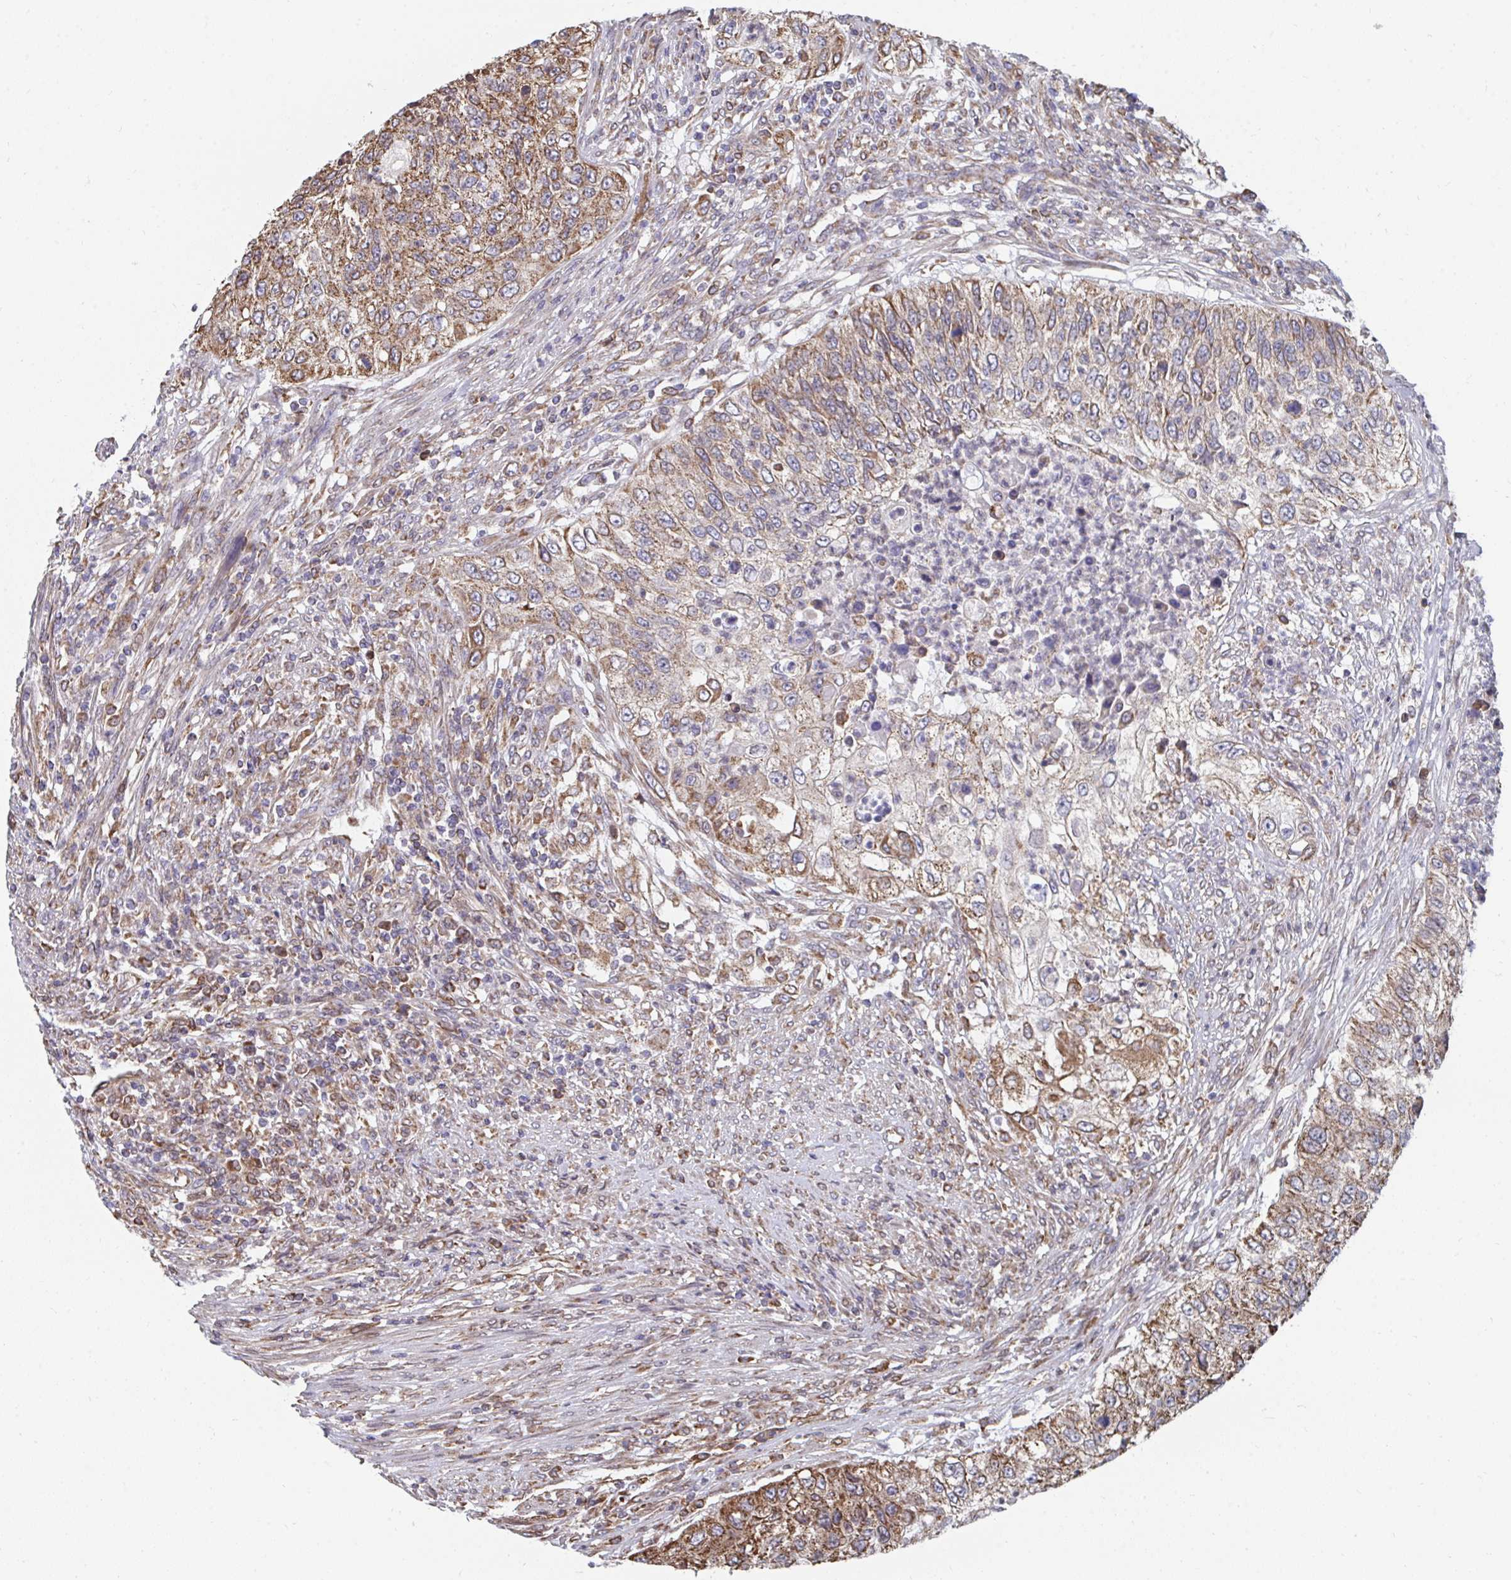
{"staining": {"intensity": "moderate", "quantity": ">75%", "location": "cytoplasmic/membranous"}, "tissue": "urothelial cancer", "cell_type": "Tumor cells", "image_type": "cancer", "snomed": [{"axis": "morphology", "description": "Urothelial carcinoma, High grade"}, {"axis": "topography", "description": "Urinary bladder"}], "caption": "A high-resolution micrograph shows immunohistochemistry (IHC) staining of high-grade urothelial carcinoma, which exhibits moderate cytoplasmic/membranous positivity in about >75% of tumor cells.", "gene": "ELAVL1", "patient": {"sex": "female", "age": 60}}